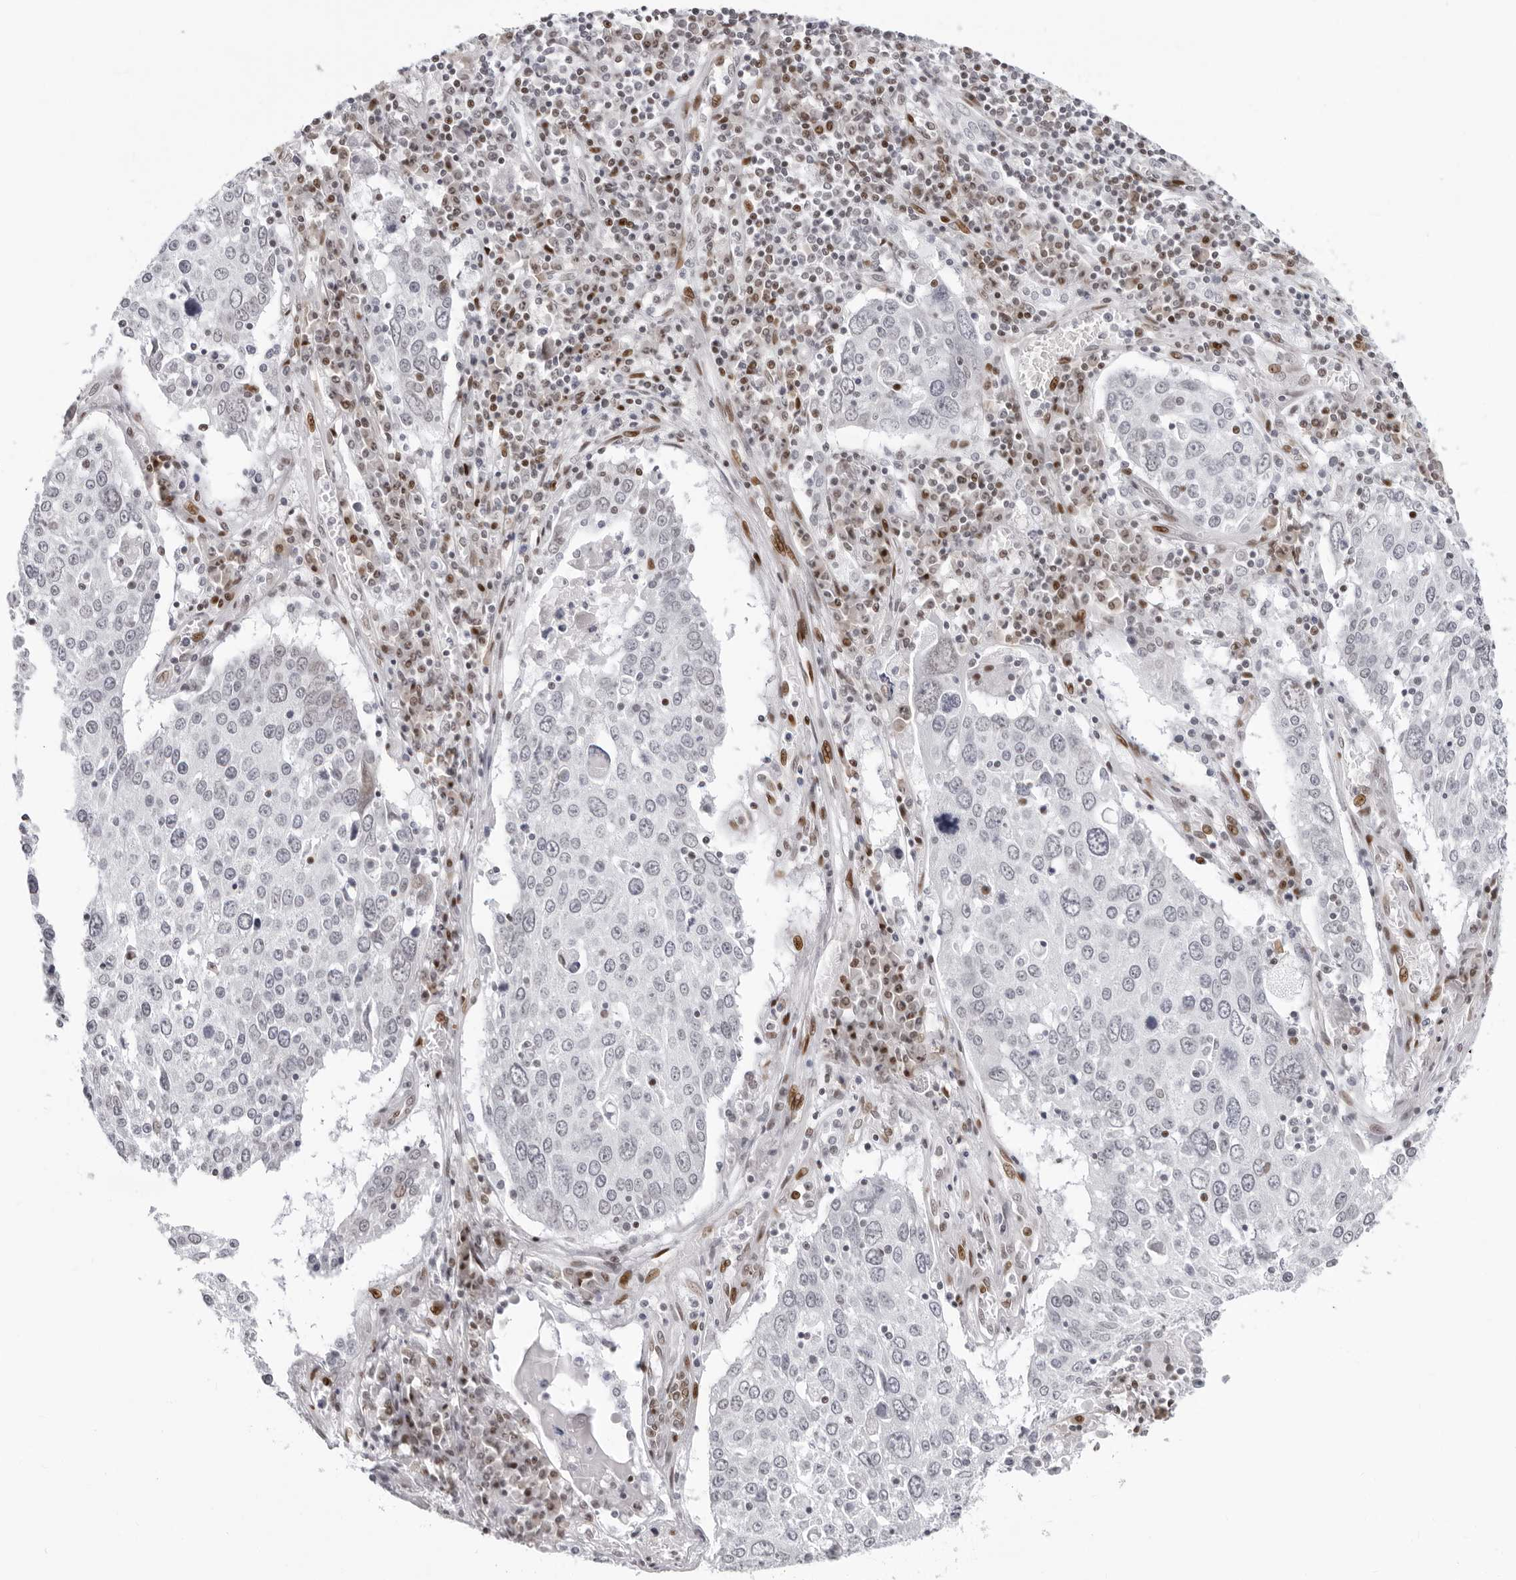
{"staining": {"intensity": "negative", "quantity": "none", "location": "none"}, "tissue": "lung cancer", "cell_type": "Tumor cells", "image_type": "cancer", "snomed": [{"axis": "morphology", "description": "Squamous cell carcinoma, NOS"}, {"axis": "topography", "description": "Lung"}], "caption": "Squamous cell carcinoma (lung) was stained to show a protein in brown. There is no significant staining in tumor cells. (DAB immunohistochemistry (IHC) with hematoxylin counter stain).", "gene": "NTPCR", "patient": {"sex": "male", "age": 65}}